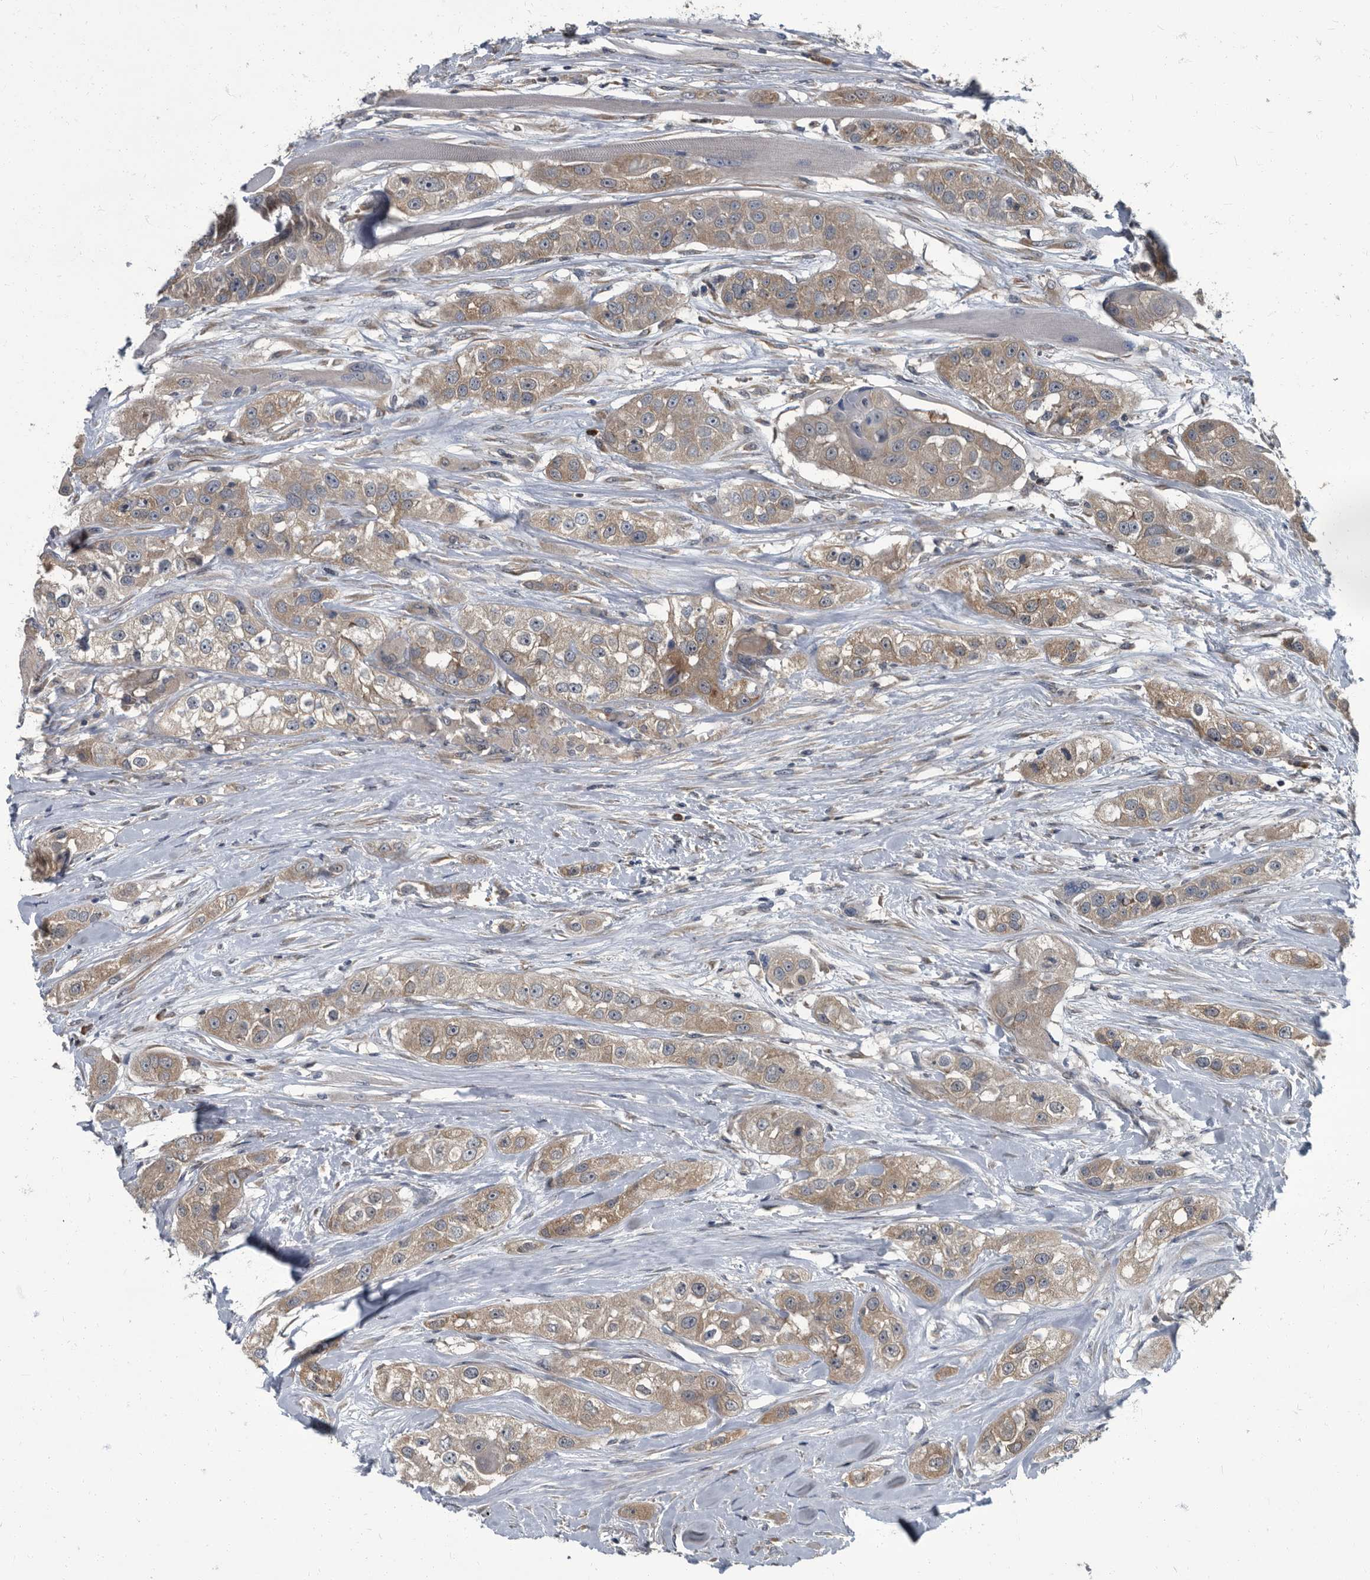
{"staining": {"intensity": "moderate", "quantity": ">75%", "location": "cytoplasmic/membranous"}, "tissue": "head and neck cancer", "cell_type": "Tumor cells", "image_type": "cancer", "snomed": [{"axis": "morphology", "description": "Normal tissue, NOS"}, {"axis": "morphology", "description": "Squamous cell carcinoma, NOS"}, {"axis": "topography", "description": "Skeletal muscle"}, {"axis": "topography", "description": "Head-Neck"}], "caption": "Protein staining of head and neck cancer tissue demonstrates moderate cytoplasmic/membranous staining in approximately >75% of tumor cells.", "gene": "CDV3", "patient": {"sex": "male", "age": 51}}